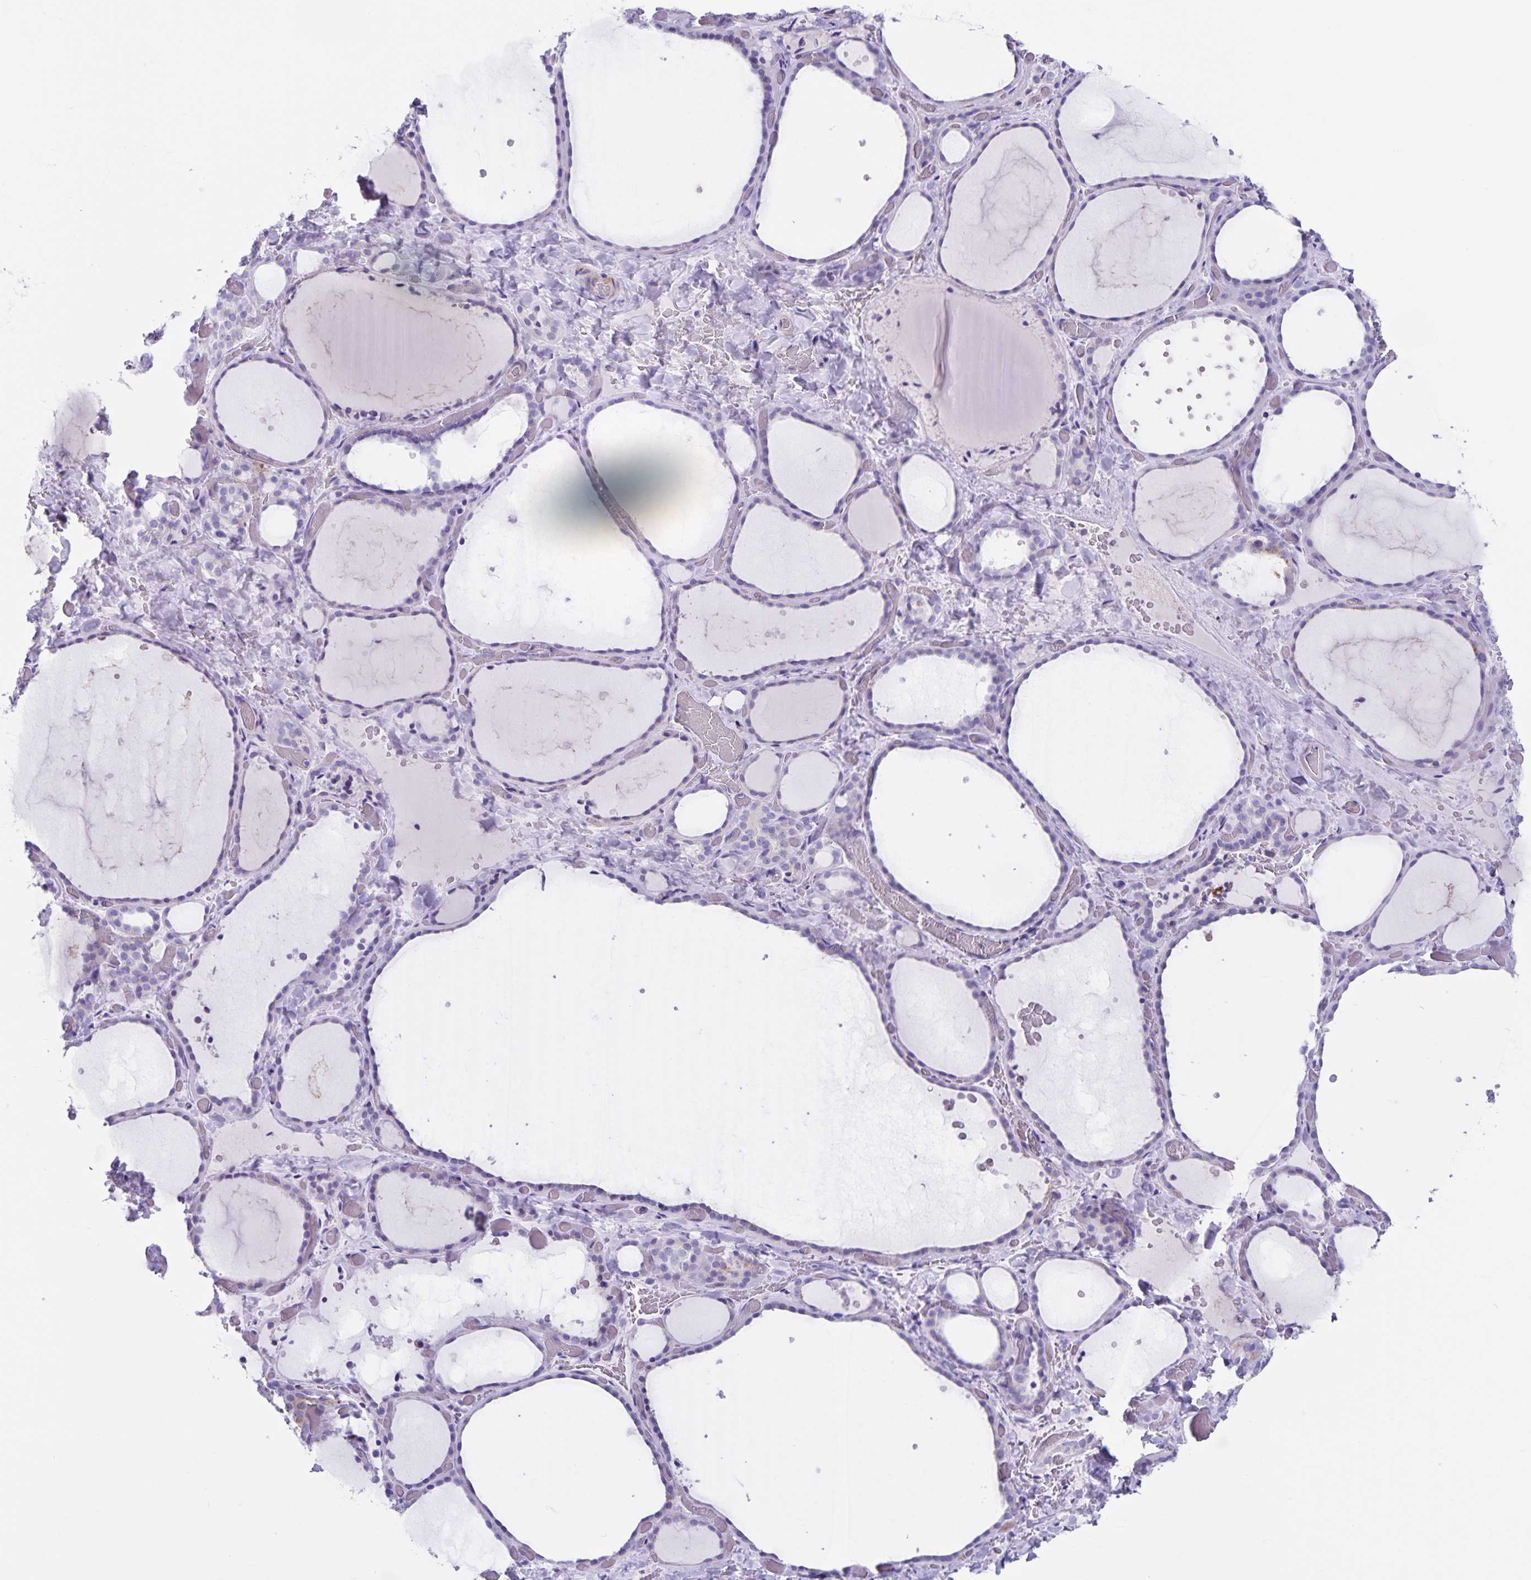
{"staining": {"intensity": "negative", "quantity": "none", "location": "none"}, "tissue": "thyroid gland", "cell_type": "Glandular cells", "image_type": "normal", "snomed": [{"axis": "morphology", "description": "Normal tissue, NOS"}, {"axis": "topography", "description": "Thyroid gland"}], "caption": "Glandular cells show no significant protein expression in normal thyroid gland. The staining was performed using DAB to visualize the protein expression in brown, while the nuclei were stained in blue with hematoxylin (Magnification: 20x).", "gene": "C11orf42", "patient": {"sex": "female", "age": 36}}